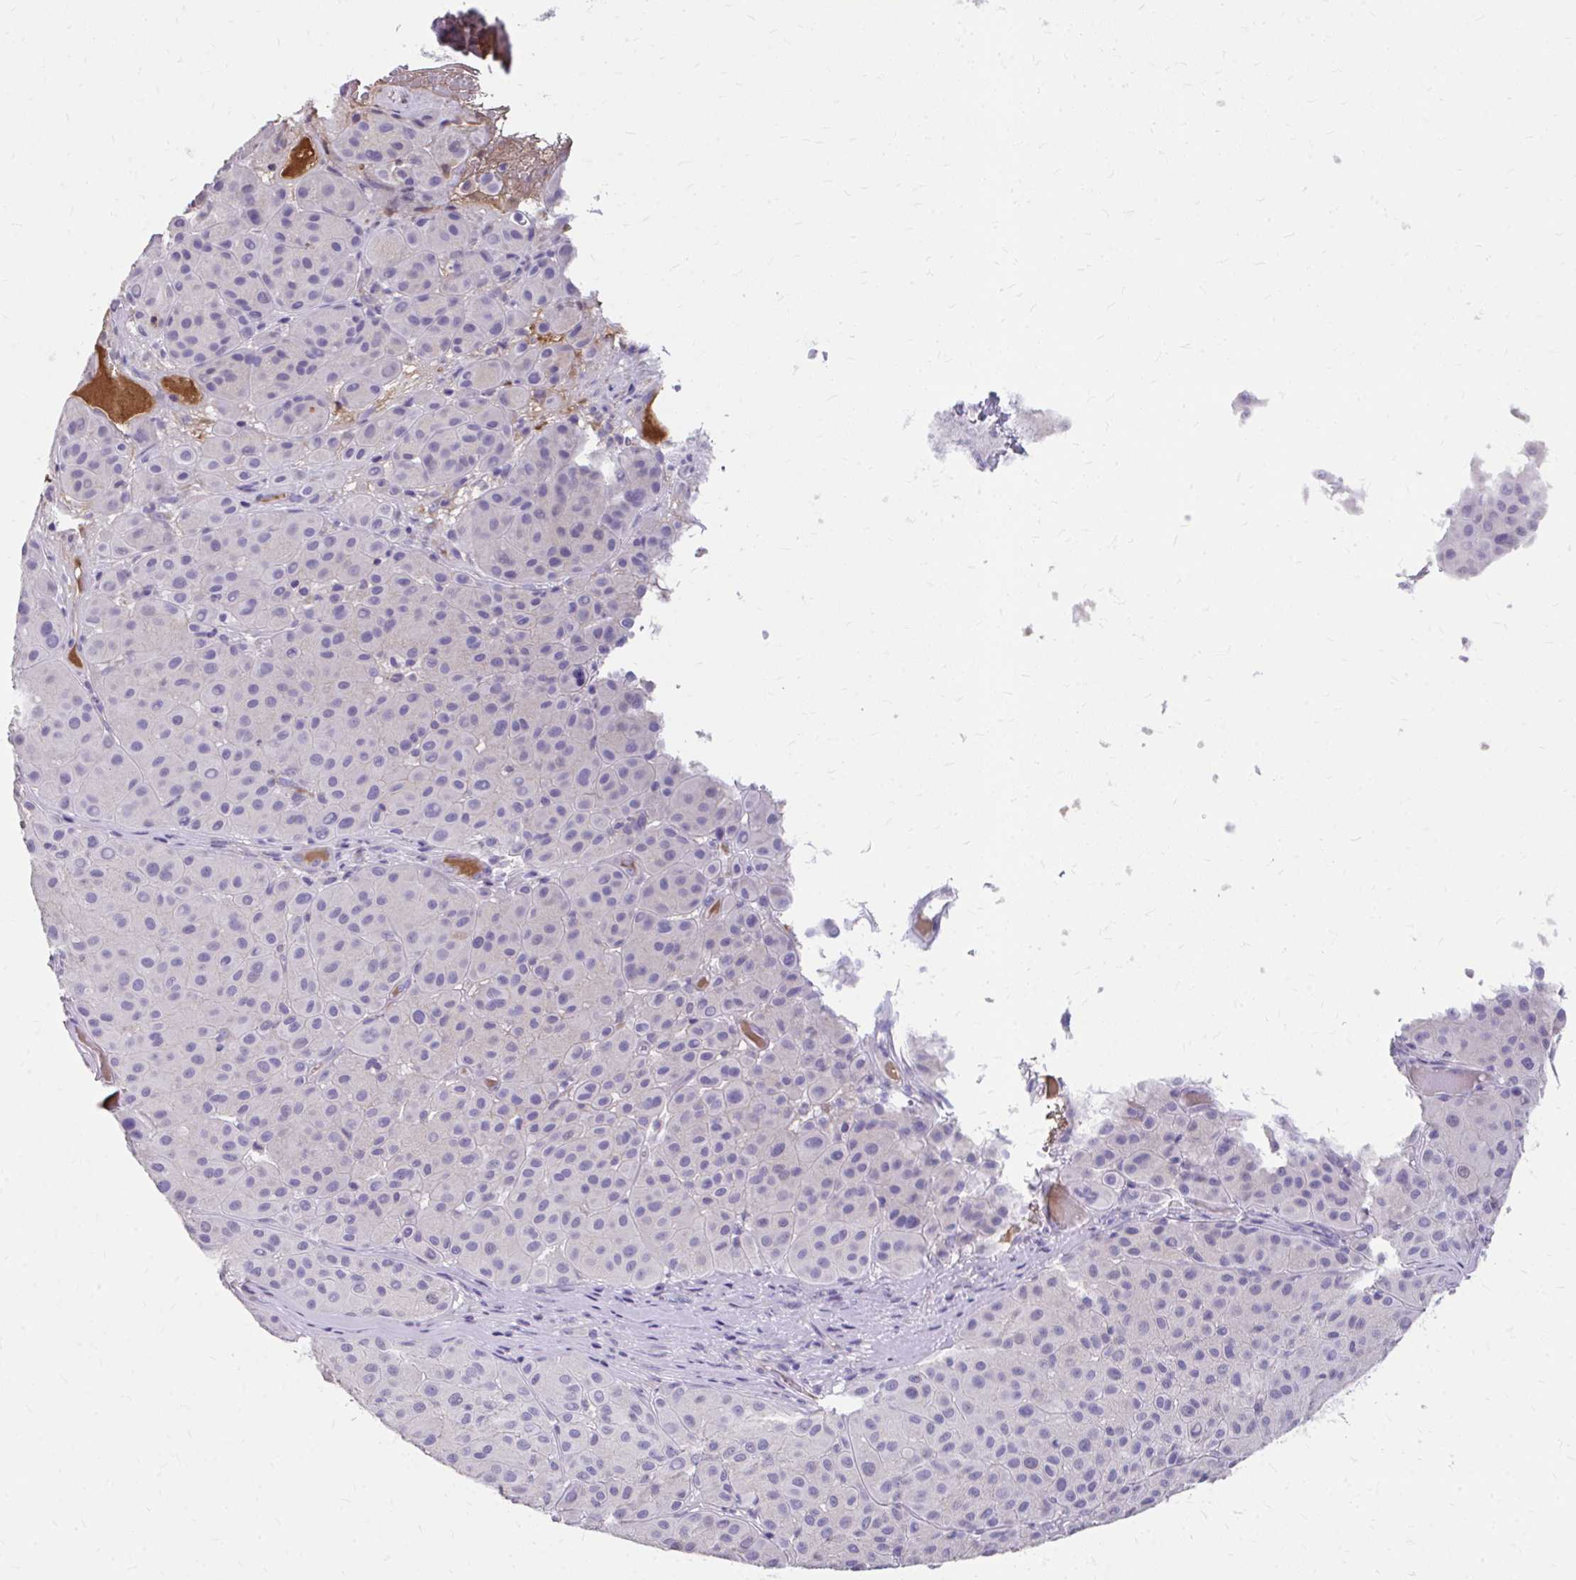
{"staining": {"intensity": "negative", "quantity": "none", "location": "none"}, "tissue": "melanoma", "cell_type": "Tumor cells", "image_type": "cancer", "snomed": [{"axis": "morphology", "description": "Malignant melanoma, Metastatic site"}, {"axis": "topography", "description": "Smooth muscle"}], "caption": "Human melanoma stained for a protein using immunohistochemistry demonstrates no staining in tumor cells.", "gene": "CFH", "patient": {"sex": "male", "age": 41}}